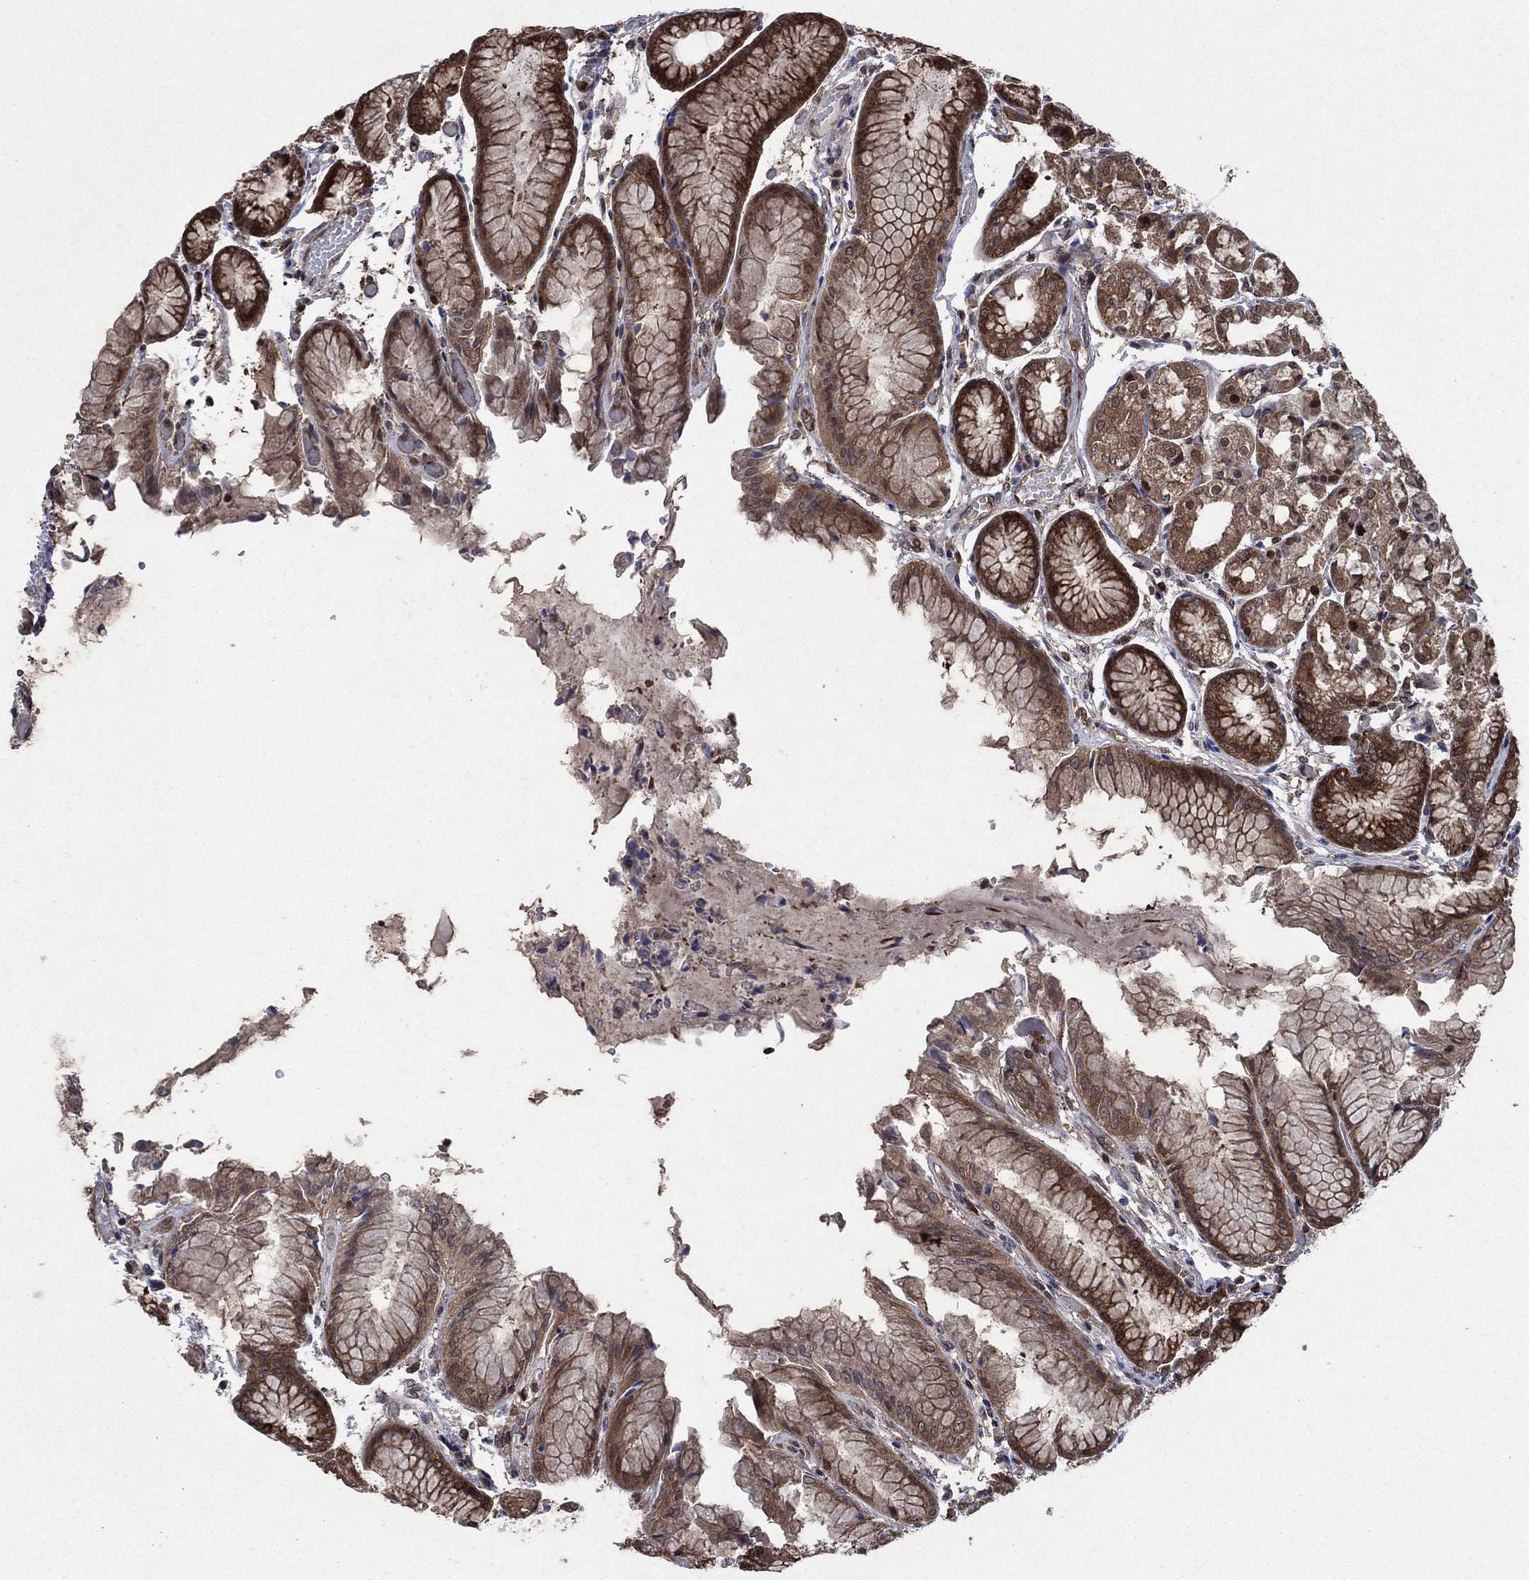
{"staining": {"intensity": "moderate", "quantity": "25%-75%", "location": "cytoplasmic/membranous"}, "tissue": "stomach", "cell_type": "Glandular cells", "image_type": "normal", "snomed": [{"axis": "morphology", "description": "Normal tissue, NOS"}, {"axis": "topography", "description": "Stomach, upper"}], "caption": "This image exhibits normal stomach stained with immunohistochemistry to label a protein in brown. The cytoplasmic/membranous of glandular cells show moderate positivity for the protein. Nuclei are counter-stained blue.", "gene": "CACYBP", "patient": {"sex": "male", "age": 72}}